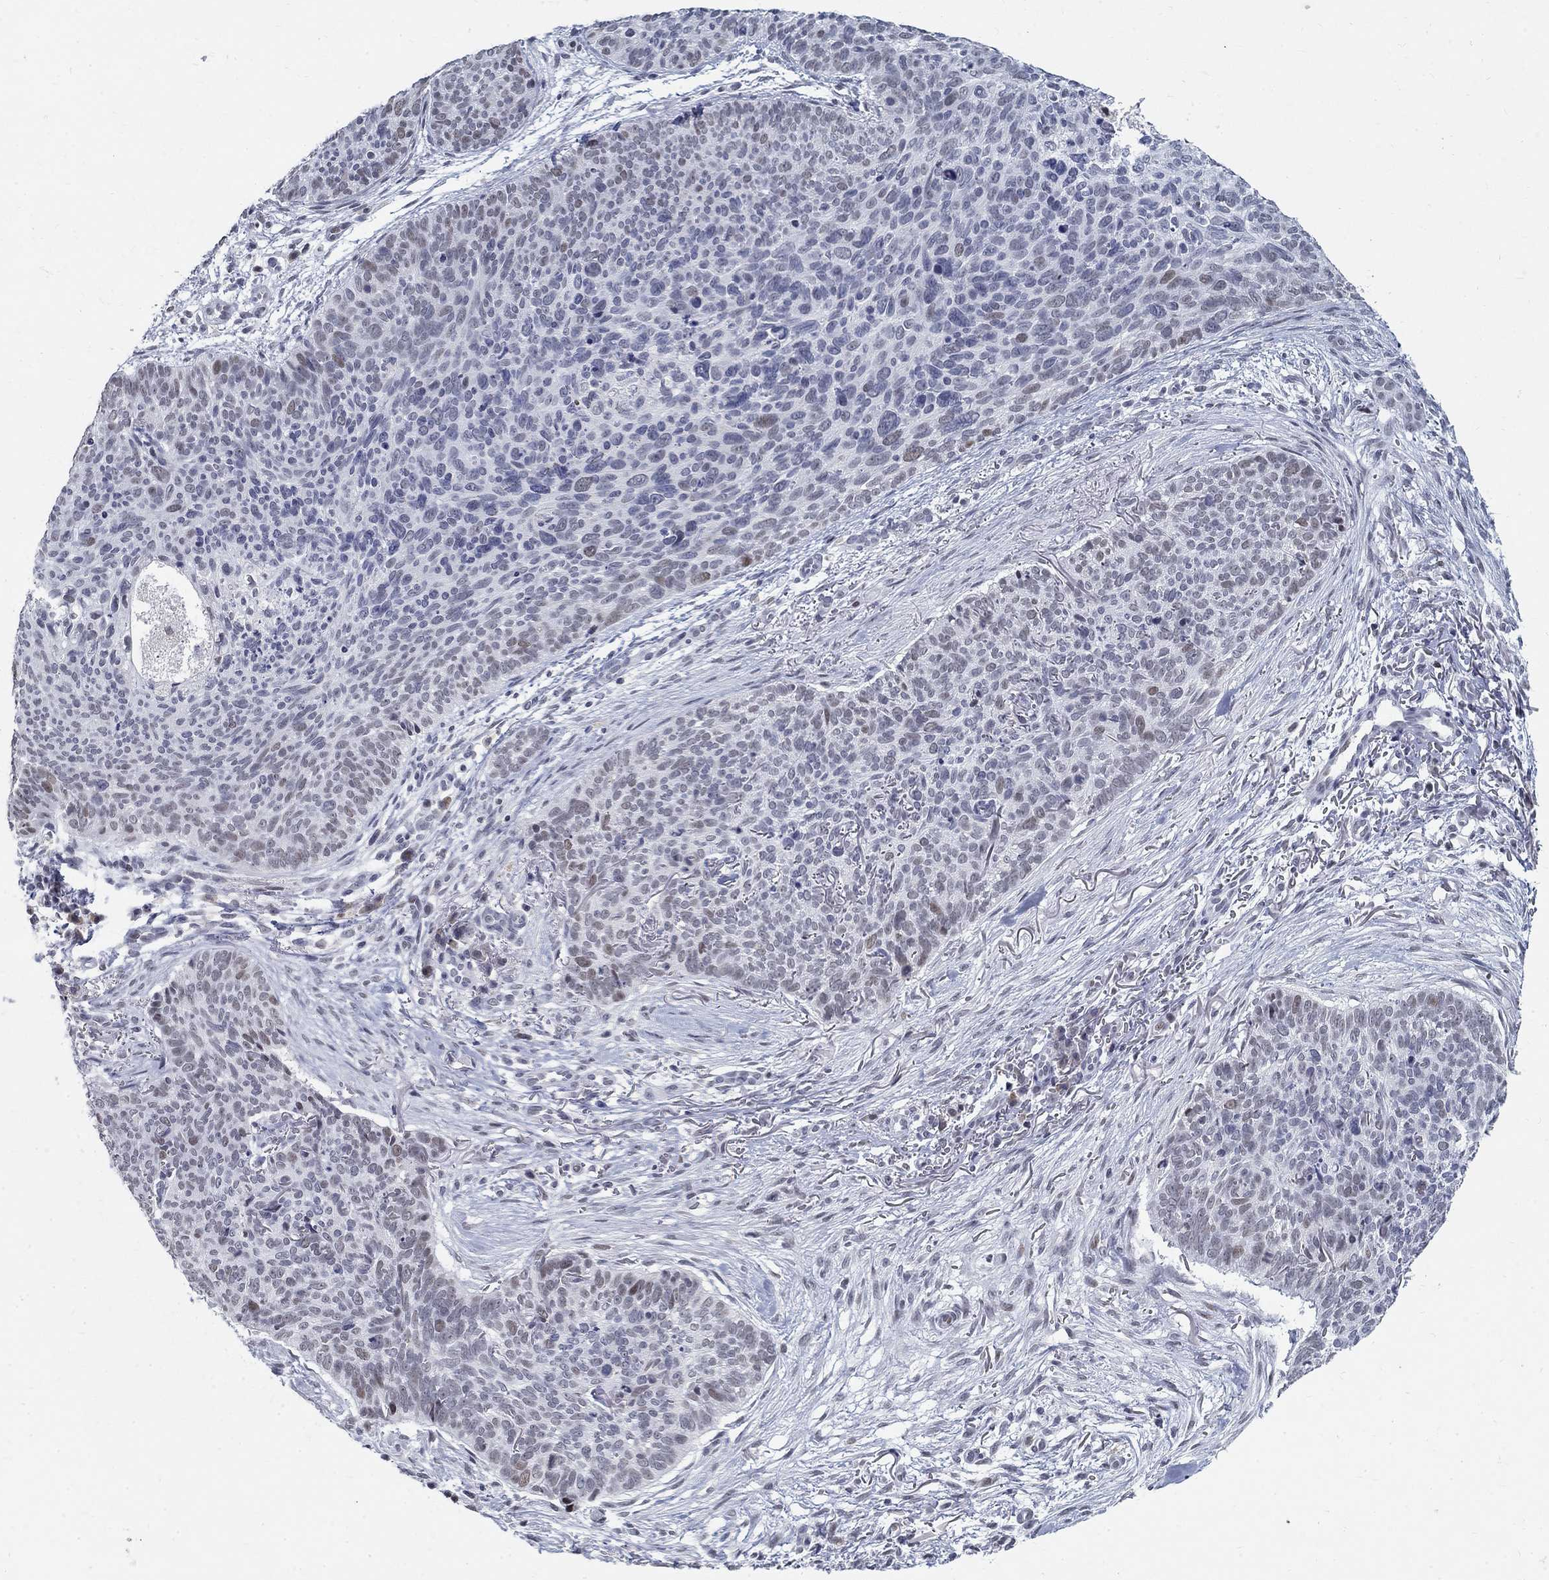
{"staining": {"intensity": "weak", "quantity": "<25%", "location": "nuclear"}, "tissue": "skin cancer", "cell_type": "Tumor cells", "image_type": "cancer", "snomed": [{"axis": "morphology", "description": "Basal cell carcinoma"}, {"axis": "topography", "description": "Skin"}], "caption": "Tumor cells are negative for protein expression in human skin cancer.", "gene": "BHLHE22", "patient": {"sex": "male", "age": 64}}